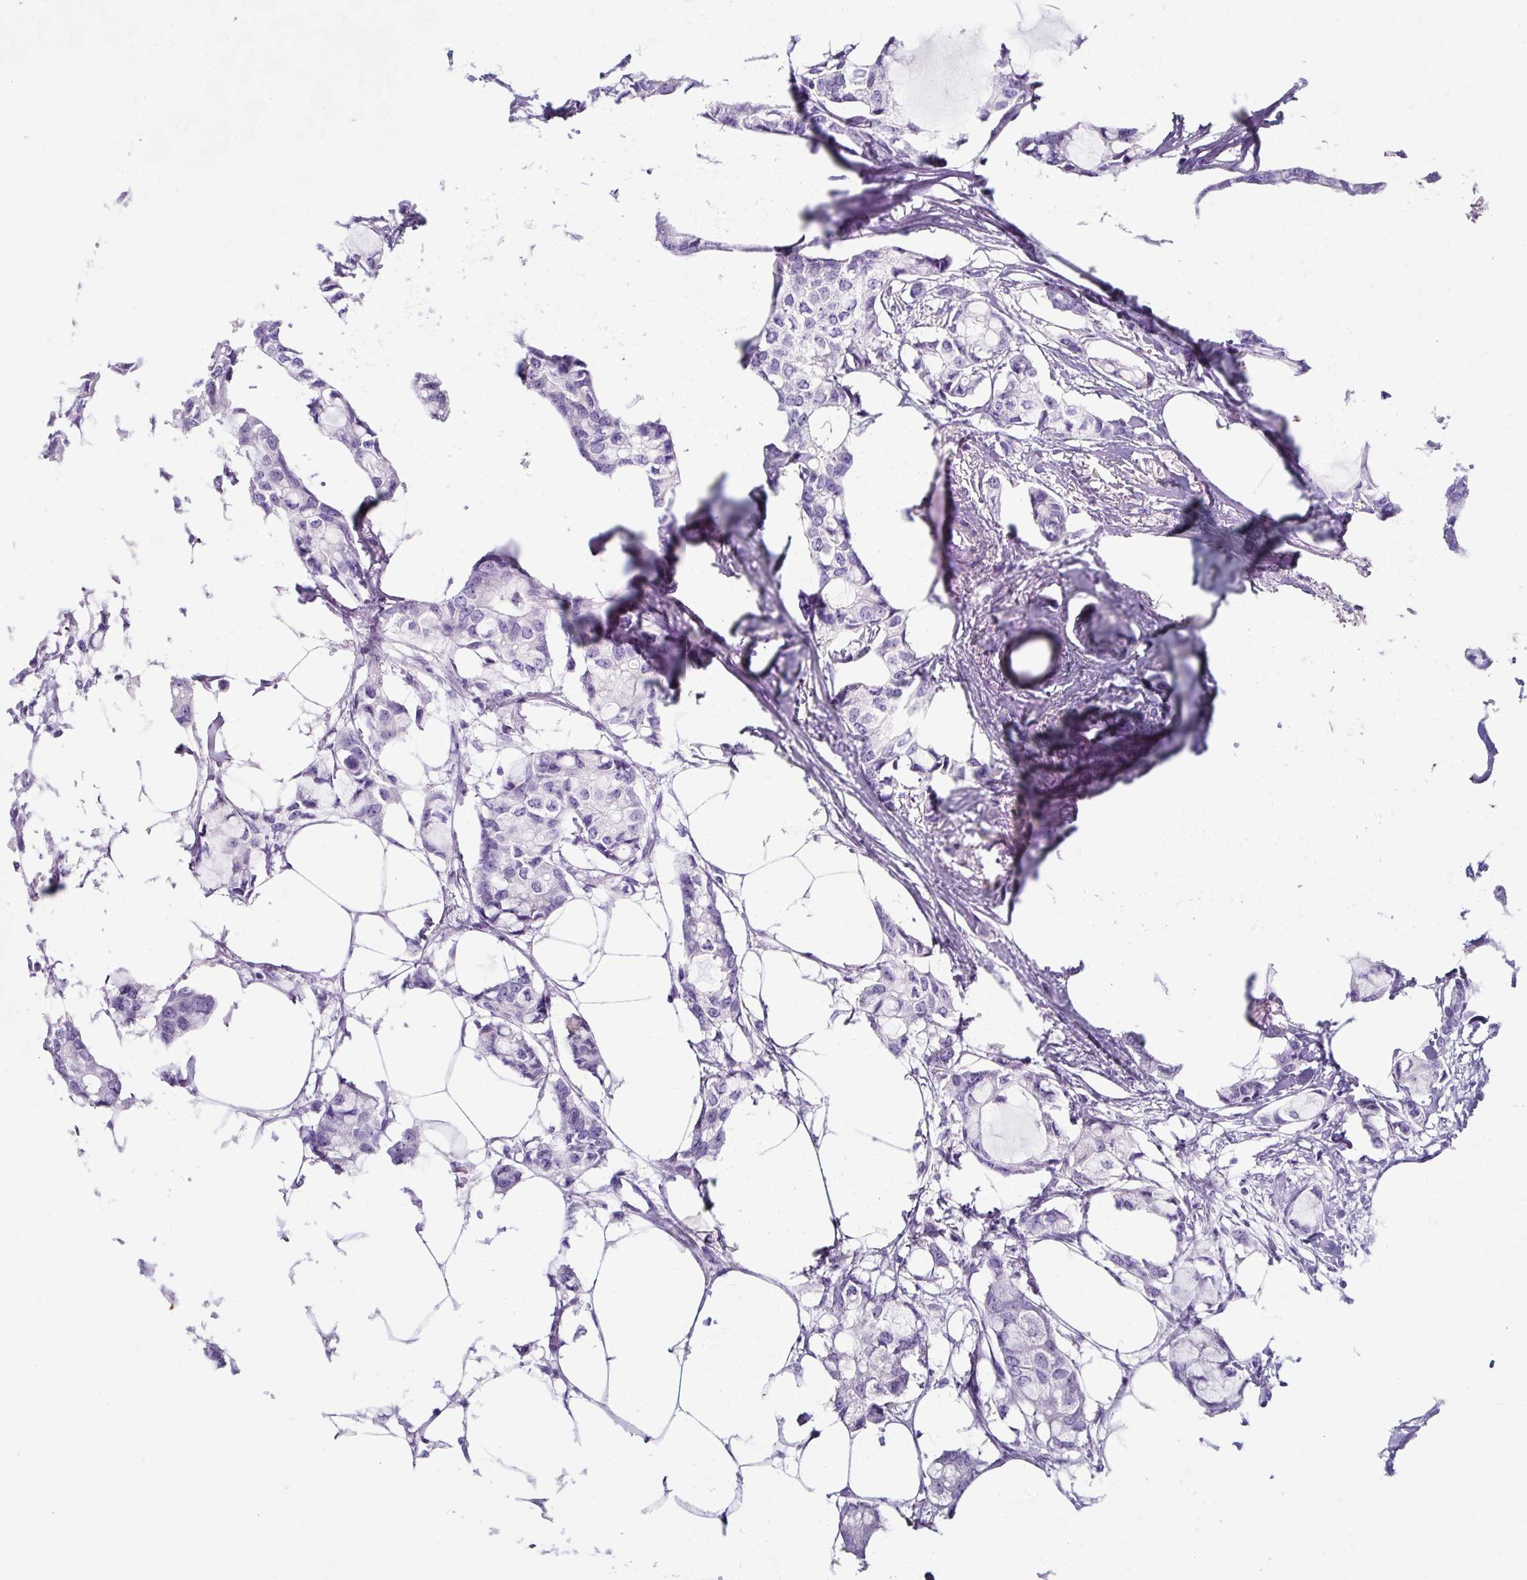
{"staining": {"intensity": "negative", "quantity": "none", "location": "none"}, "tissue": "breast cancer", "cell_type": "Tumor cells", "image_type": "cancer", "snomed": [{"axis": "morphology", "description": "Duct carcinoma"}, {"axis": "topography", "description": "Breast"}], "caption": "Tumor cells show no significant positivity in breast cancer (intraductal carcinoma).", "gene": "ZNF555", "patient": {"sex": "female", "age": 73}}